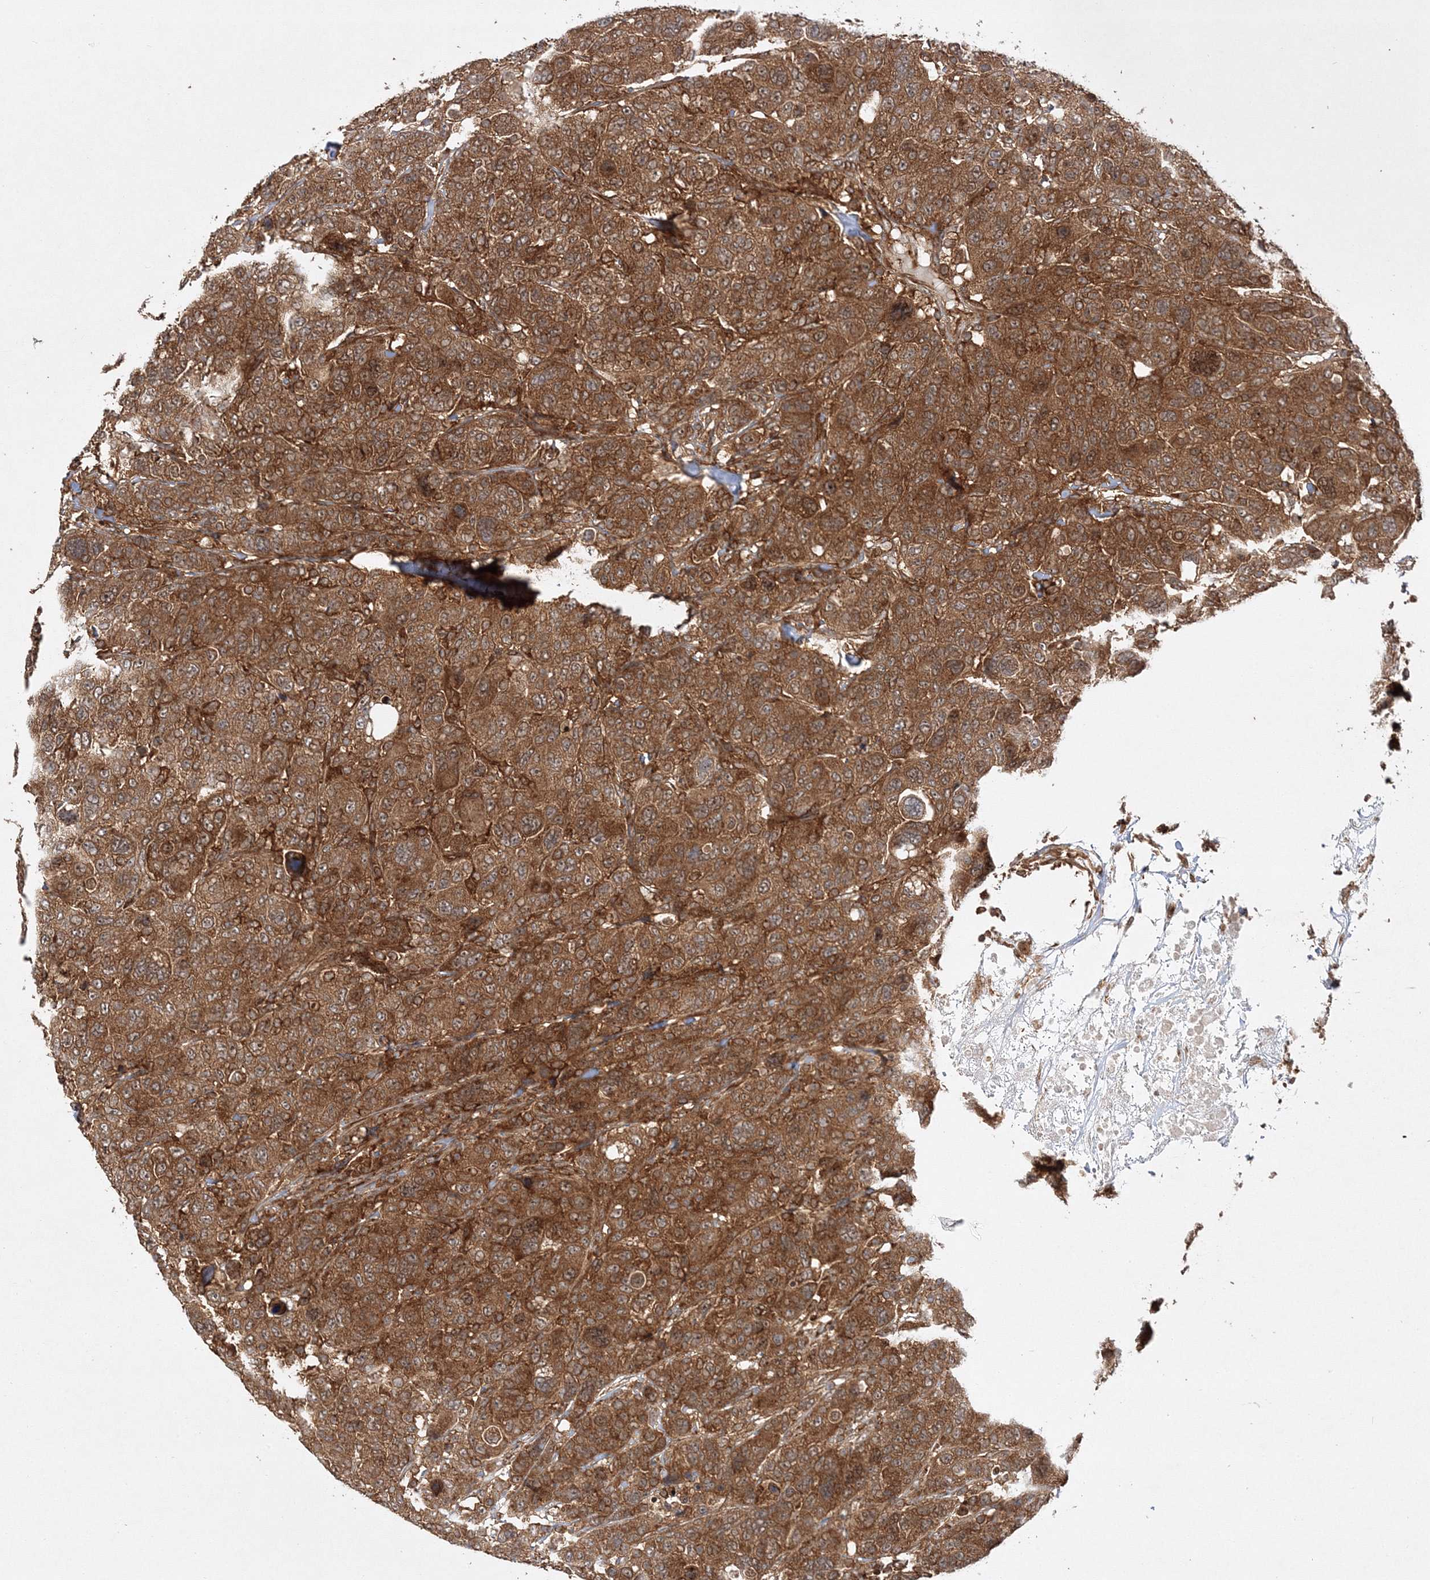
{"staining": {"intensity": "strong", "quantity": ">75%", "location": "cytoplasmic/membranous"}, "tissue": "breast cancer", "cell_type": "Tumor cells", "image_type": "cancer", "snomed": [{"axis": "morphology", "description": "Duct carcinoma"}, {"axis": "topography", "description": "Breast"}], "caption": "A brown stain shows strong cytoplasmic/membranous staining of a protein in breast invasive ductal carcinoma tumor cells.", "gene": "WDR37", "patient": {"sex": "female", "age": 37}}